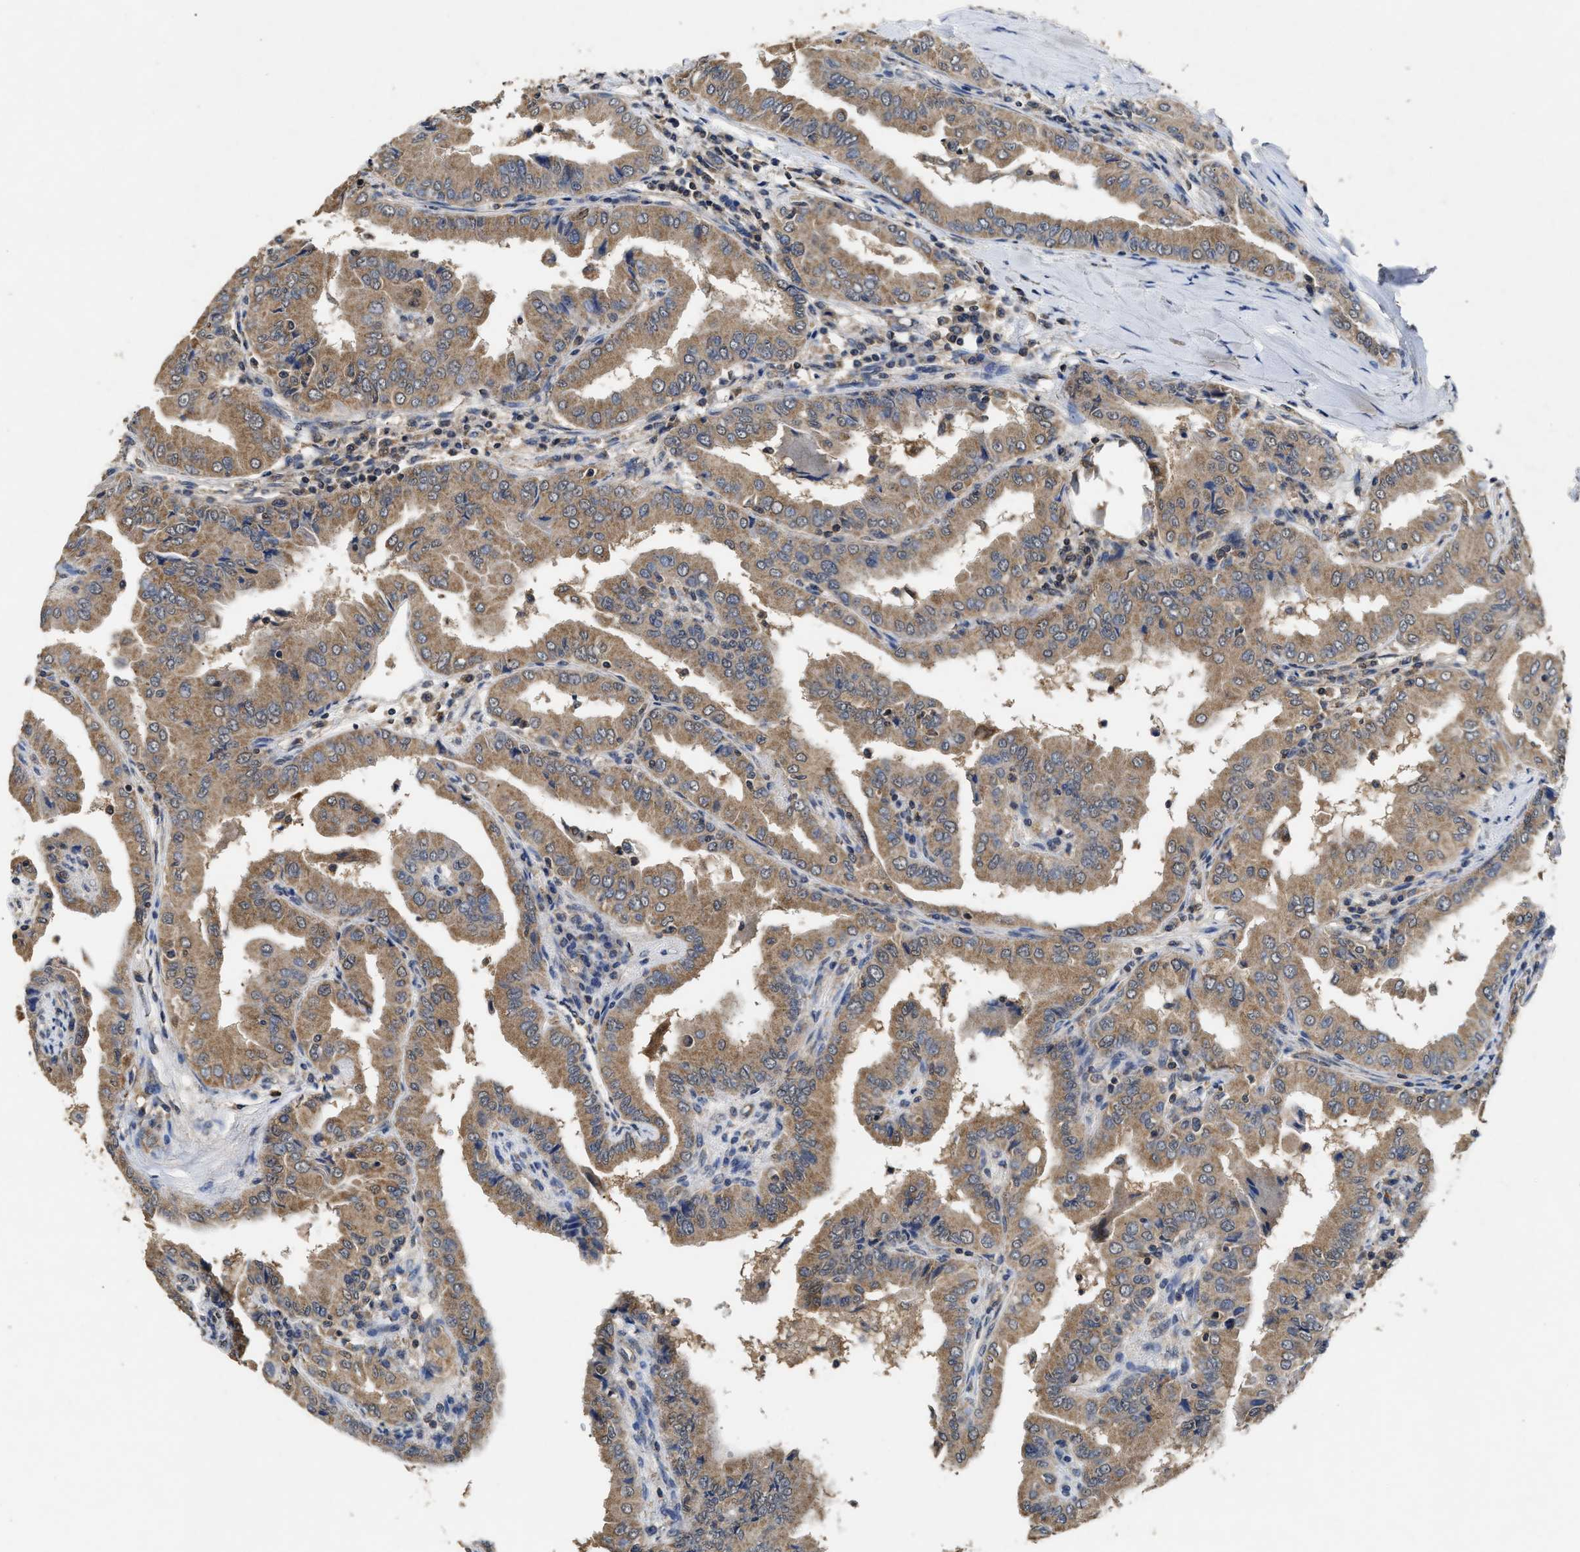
{"staining": {"intensity": "moderate", "quantity": ">75%", "location": "cytoplasmic/membranous"}, "tissue": "thyroid cancer", "cell_type": "Tumor cells", "image_type": "cancer", "snomed": [{"axis": "morphology", "description": "Papillary adenocarcinoma, NOS"}, {"axis": "topography", "description": "Thyroid gland"}], "caption": "Thyroid cancer tissue demonstrates moderate cytoplasmic/membranous expression in about >75% of tumor cells Using DAB (brown) and hematoxylin (blue) stains, captured at high magnification using brightfield microscopy.", "gene": "ACAT2", "patient": {"sex": "male", "age": 33}}